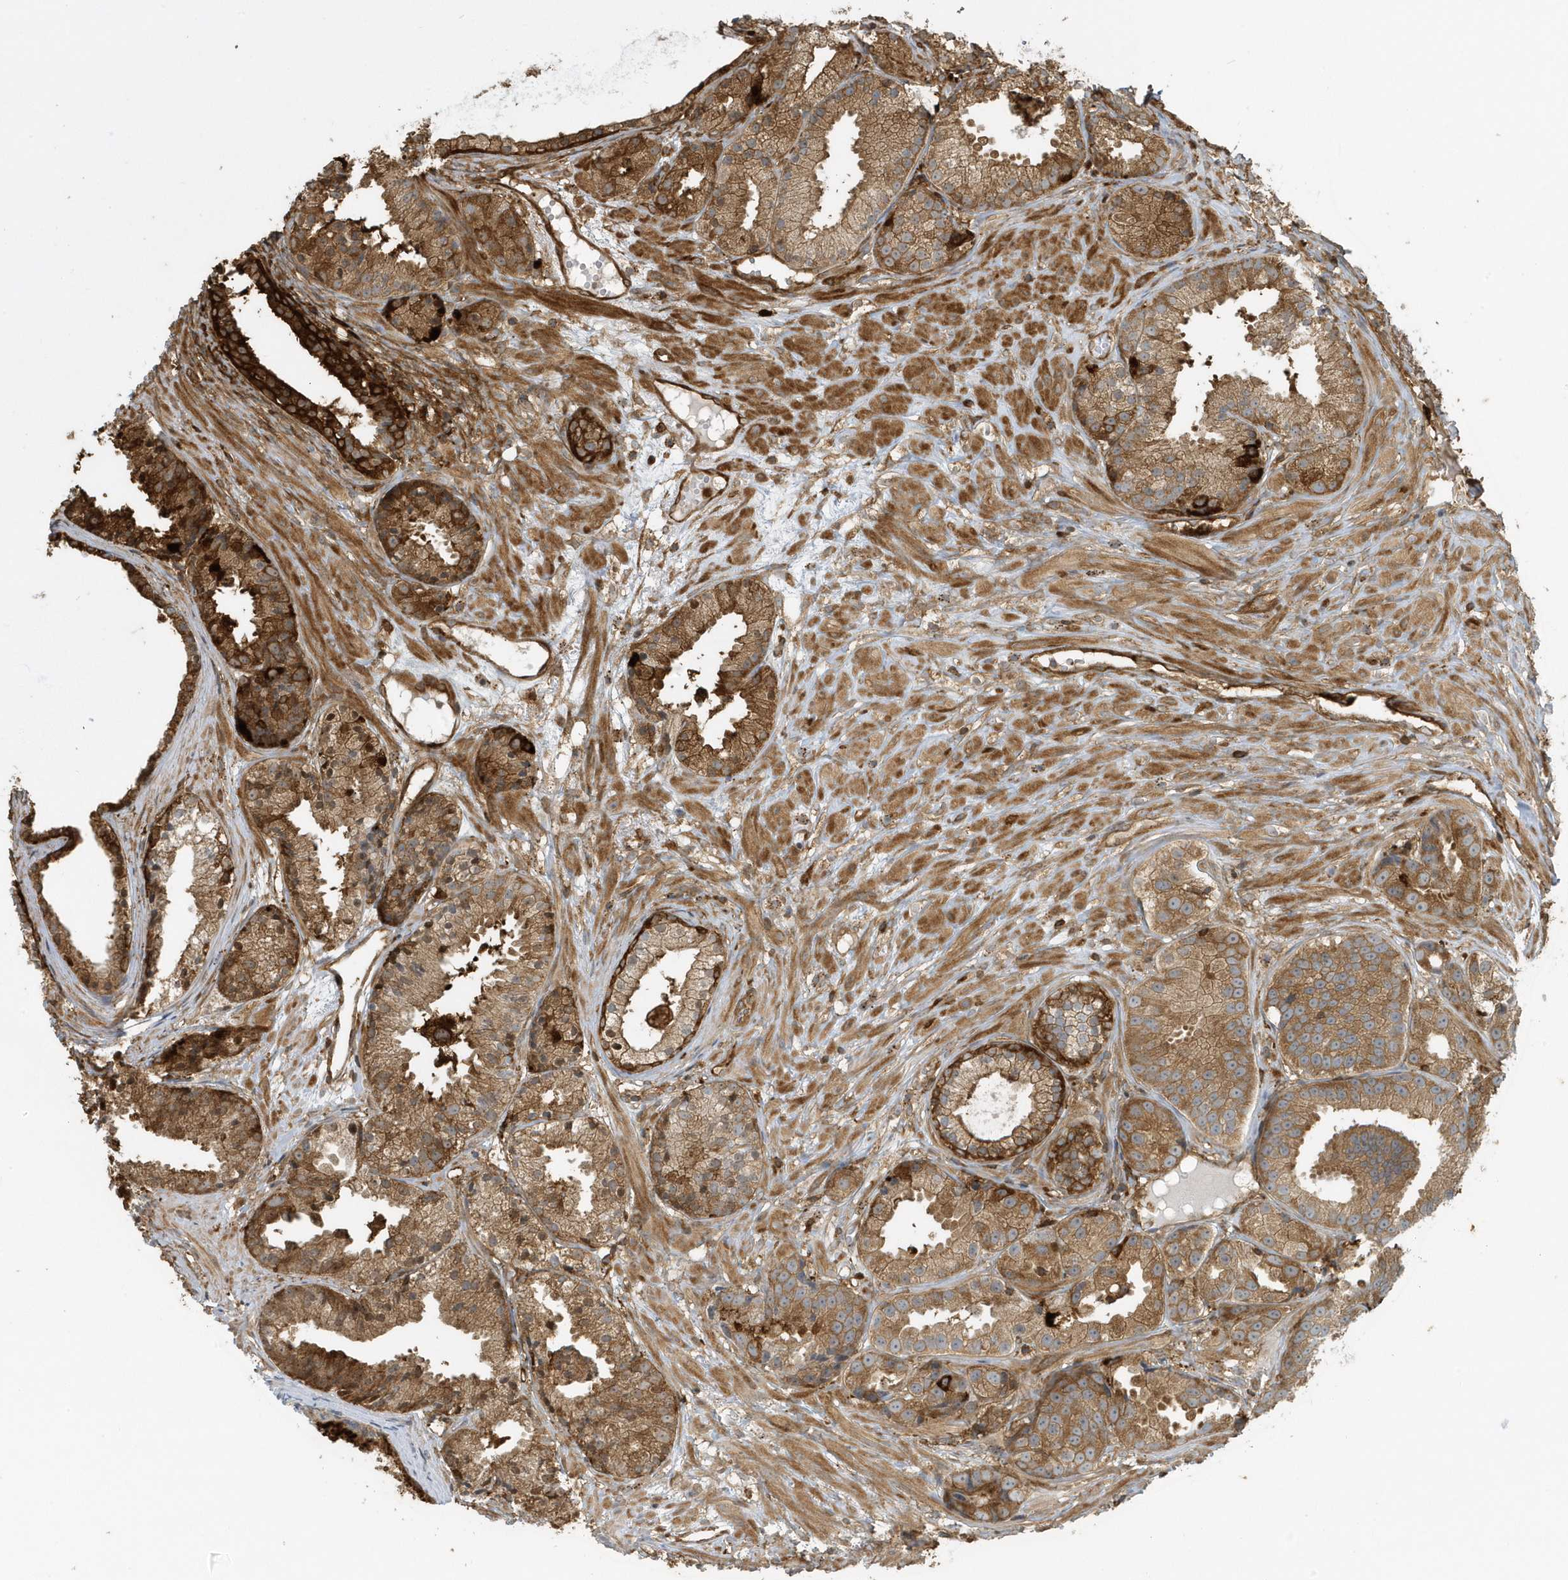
{"staining": {"intensity": "moderate", "quantity": ">75%", "location": "cytoplasmic/membranous"}, "tissue": "prostate cancer", "cell_type": "Tumor cells", "image_type": "cancer", "snomed": [{"axis": "morphology", "description": "Adenocarcinoma, Medium grade"}, {"axis": "topography", "description": "Prostate"}], "caption": "Medium-grade adenocarcinoma (prostate) stained with a protein marker shows moderate staining in tumor cells.", "gene": "CLCN6", "patient": {"sex": "male", "age": 88}}